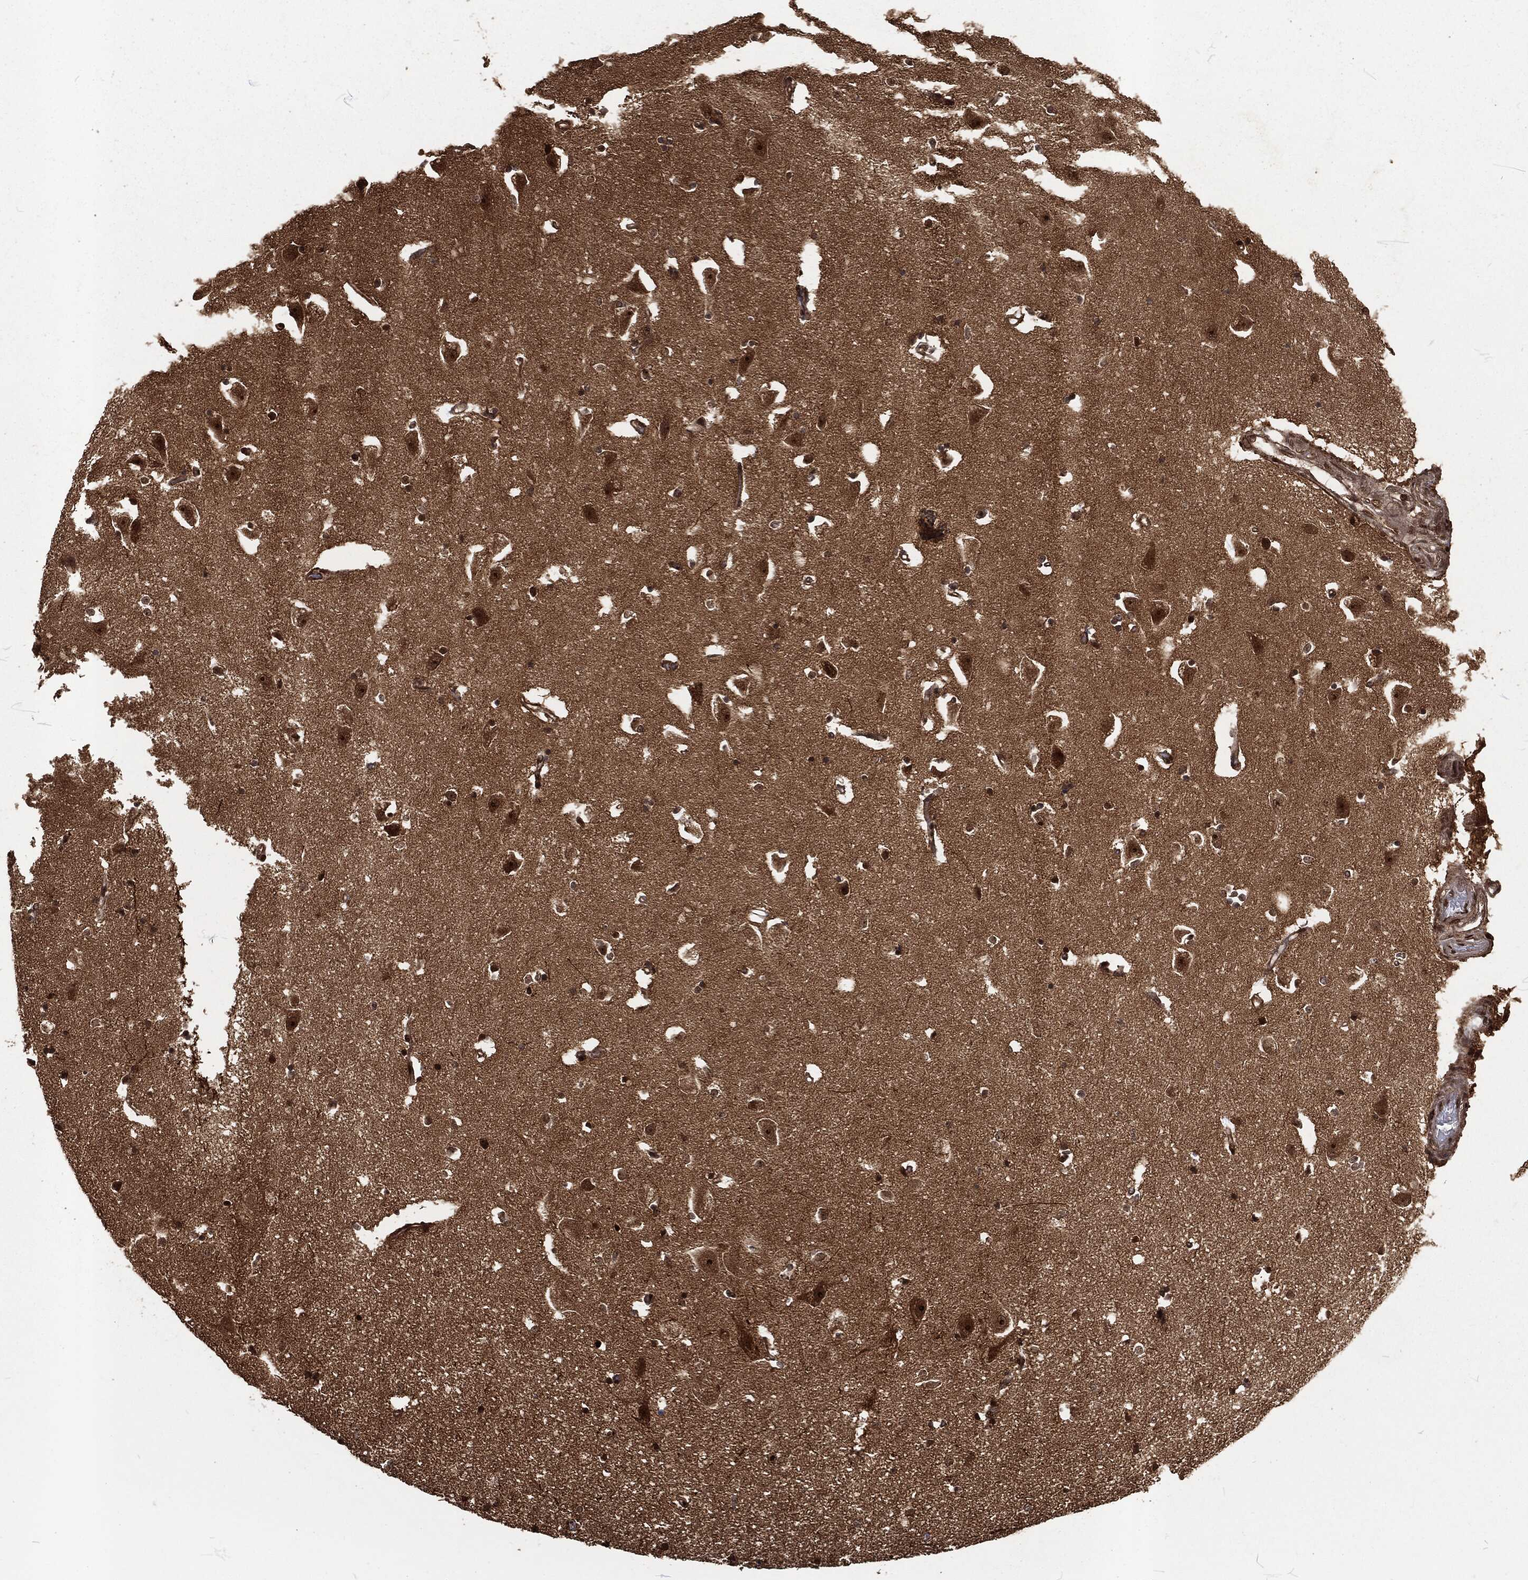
{"staining": {"intensity": "negative", "quantity": "none", "location": "none"}, "tissue": "hippocampus", "cell_type": "Glial cells", "image_type": "normal", "snomed": [{"axis": "morphology", "description": "Normal tissue, NOS"}, {"axis": "topography", "description": "Lateral ventricle wall"}, {"axis": "topography", "description": "Hippocampus"}], "caption": "A micrograph of hippocampus stained for a protein exhibits no brown staining in glial cells.", "gene": "NGRN", "patient": {"sex": "female", "age": 63}}